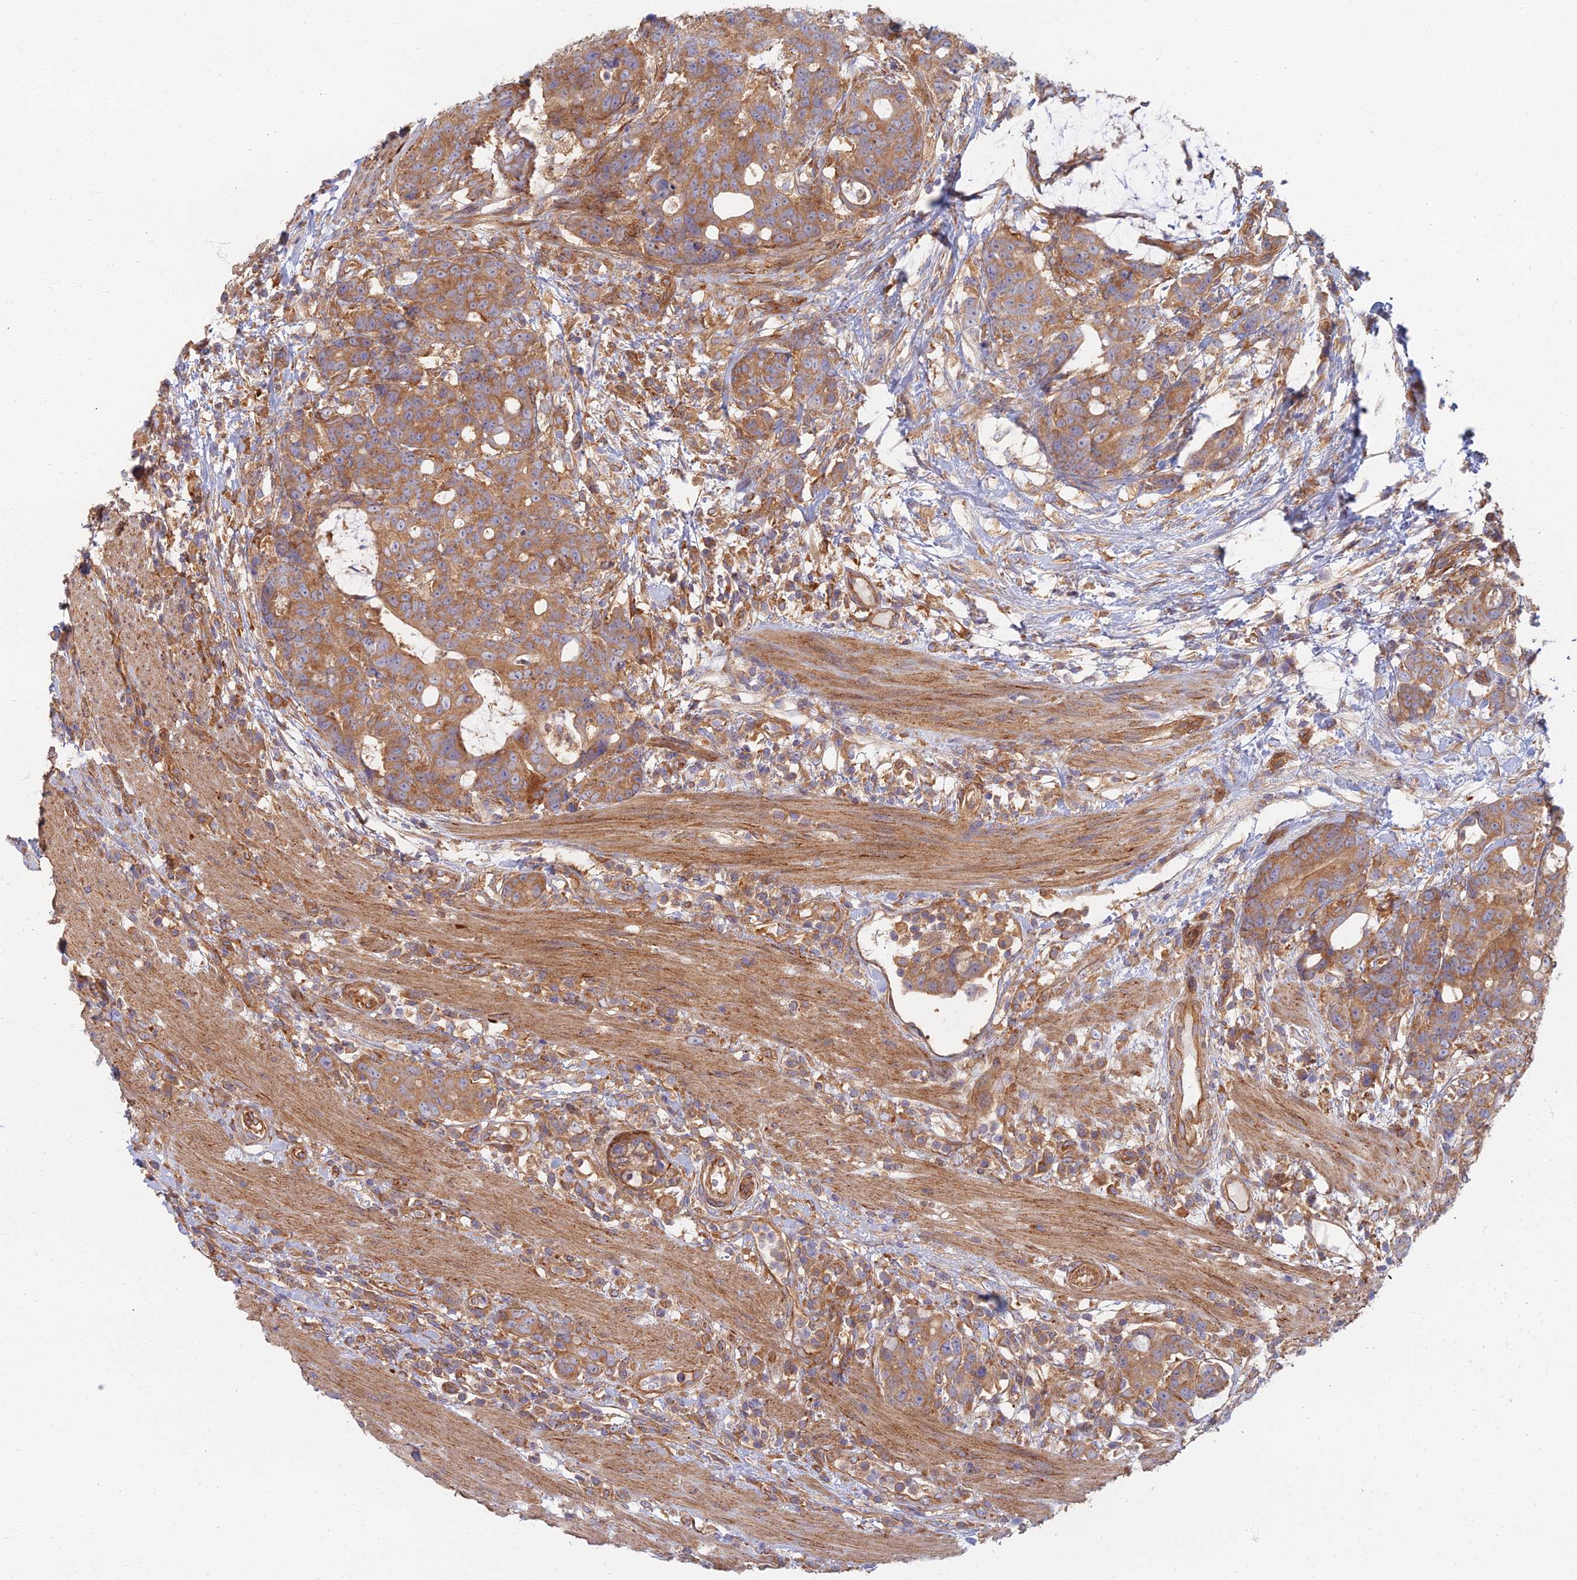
{"staining": {"intensity": "moderate", "quantity": ">75%", "location": "cytoplasmic/membranous"}, "tissue": "colorectal cancer", "cell_type": "Tumor cells", "image_type": "cancer", "snomed": [{"axis": "morphology", "description": "Adenocarcinoma, NOS"}, {"axis": "topography", "description": "Colon"}], "caption": "High-power microscopy captured an IHC micrograph of colorectal cancer, revealing moderate cytoplasmic/membranous positivity in approximately >75% of tumor cells. (Stains: DAB (3,3'-diaminobenzidine) in brown, nuclei in blue, Microscopy: brightfield microscopy at high magnification).", "gene": "RBSN", "patient": {"sex": "female", "age": 82}}